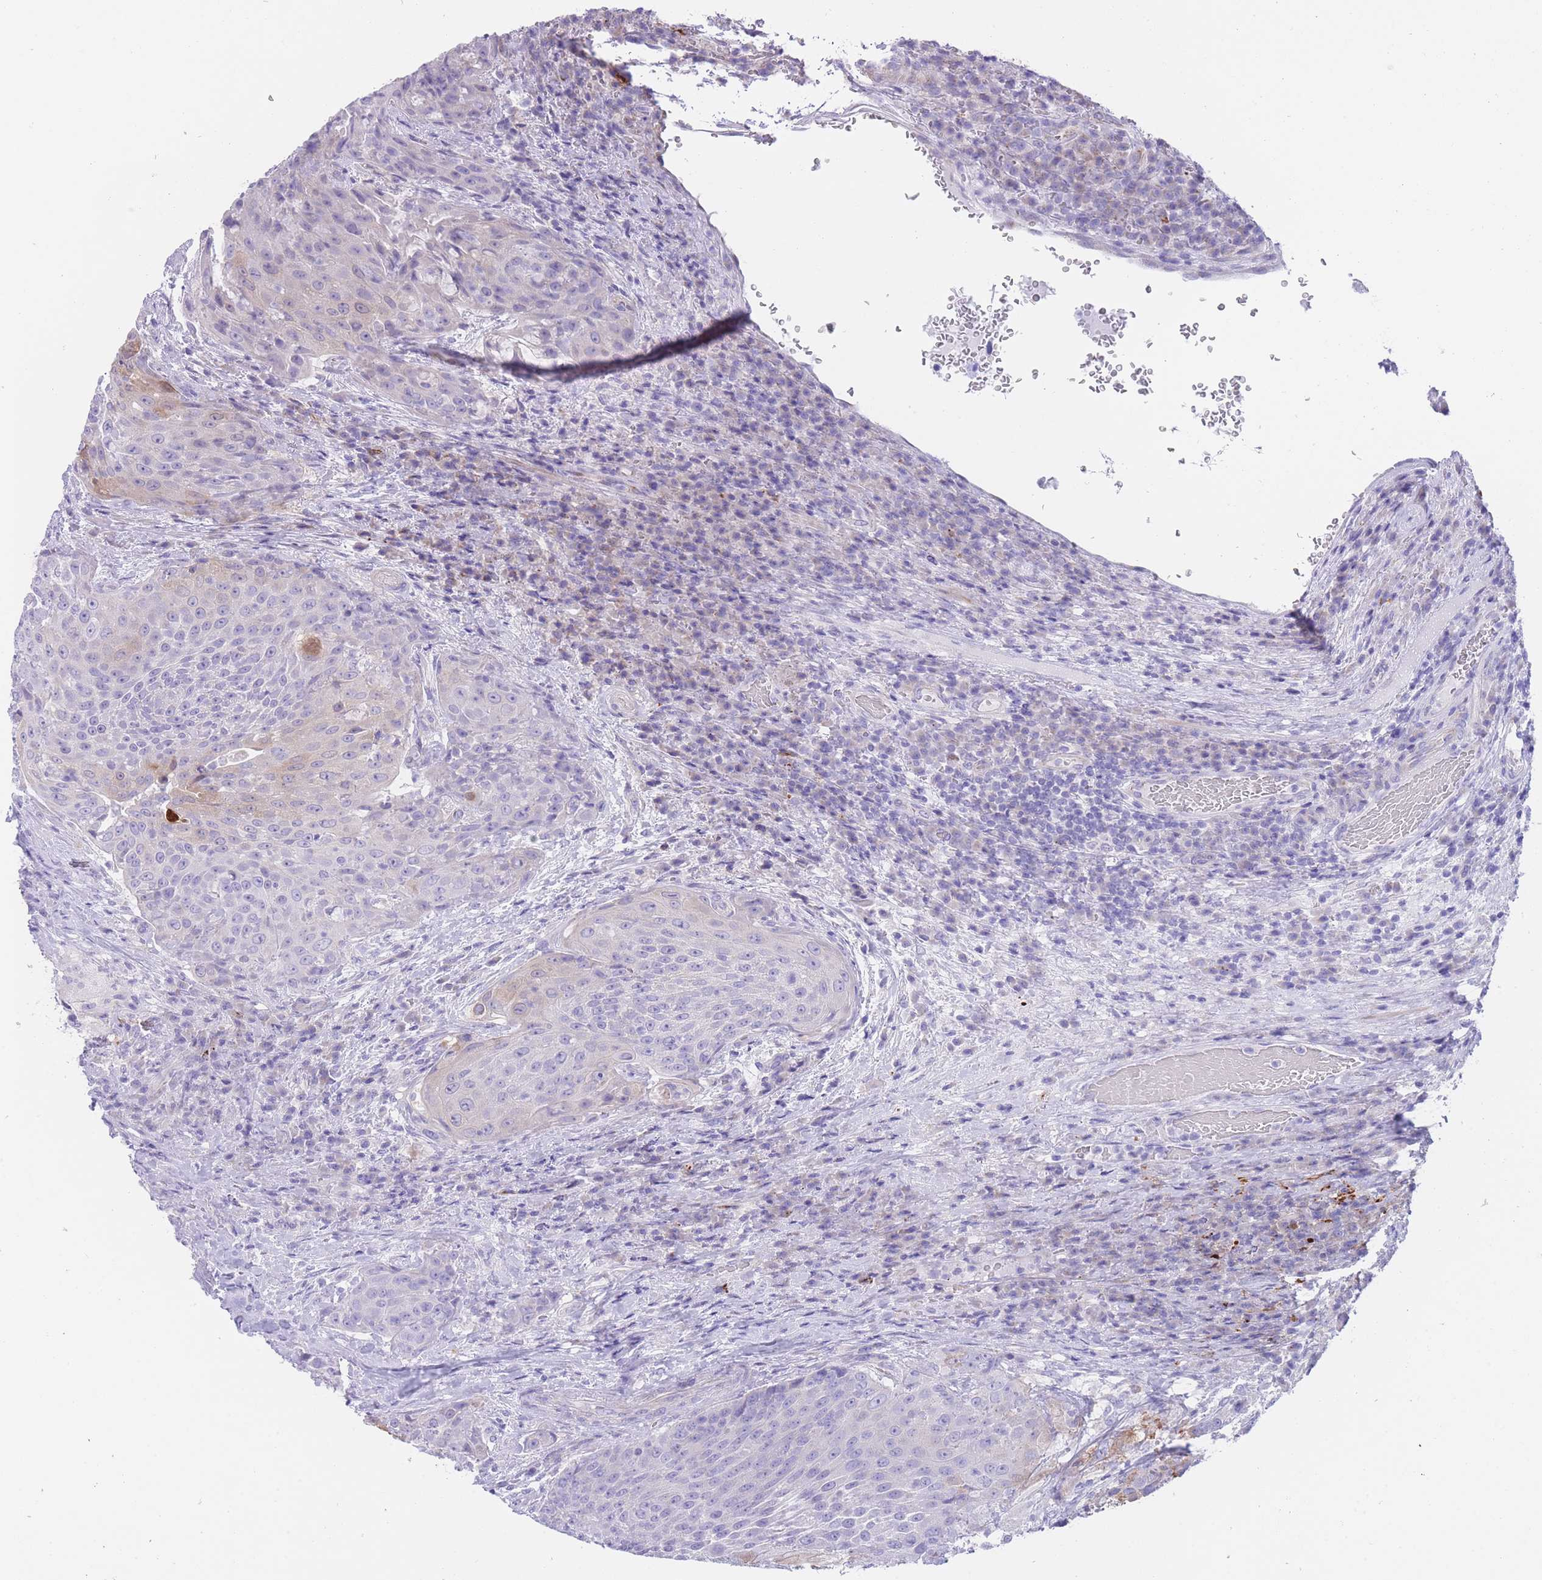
{"staining": {"intensity": "negative", "quantity": "none", "location": "none"}, "tissue": "urothelial cancer", "cell_type": "Tumor cells", "image_type": "cancer", "snomed": [{"axis": "morphology", "description": "Urothelial carcinoma, High grade"}, {"axis": "topography", "description": "Urinary bladder"}], "caption": "This is a histopathology image of immunohistochemistry (IHC) staining of urothelial carcinoma (high-grade), which shows no expression in tumor cells. (DAB (3,3'-diaminobenzidine) immunohistochemistry with hematoxylin counter stain).", "gene": "QTRT1", "patient": {"sex": "female", "age": 63}}